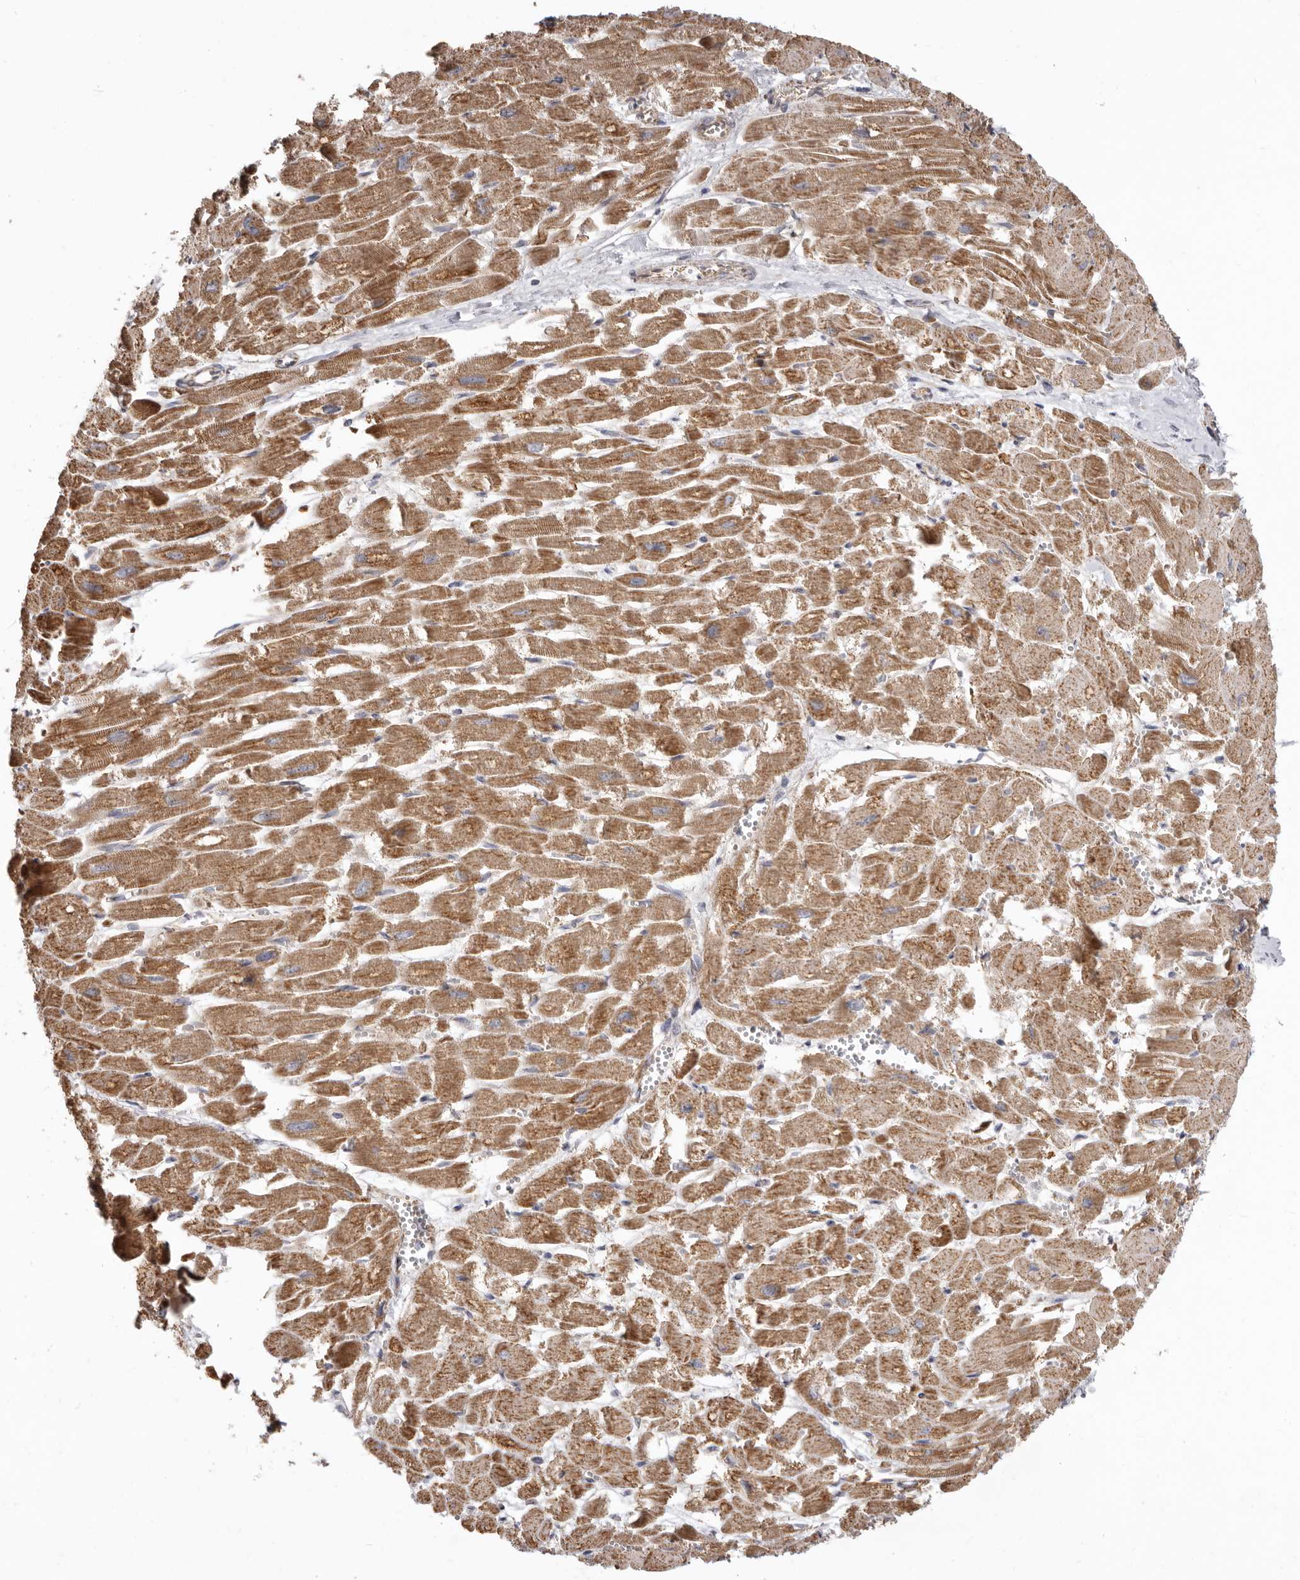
{"staining": {"intensity": "strong", "quantity": ">75%", "location": "cytoplasmic/membranous"}, "tissue": "heart muscle", "cell_type": "Cardiomyocytes", "image_type": "normal", "snomed": [{"axis": "morphology", "description": "Normal tissue, NOS"}, {"axis": "topography", "description": "Heart"}], "caption": "Human heart muscle stained with a brown dye shows strong cytoplasmic/membranous positive positivity in about >75% of cardiomyocytes.", "gene": "FMO2", "patient": {"sex": "male", "age": 54}}